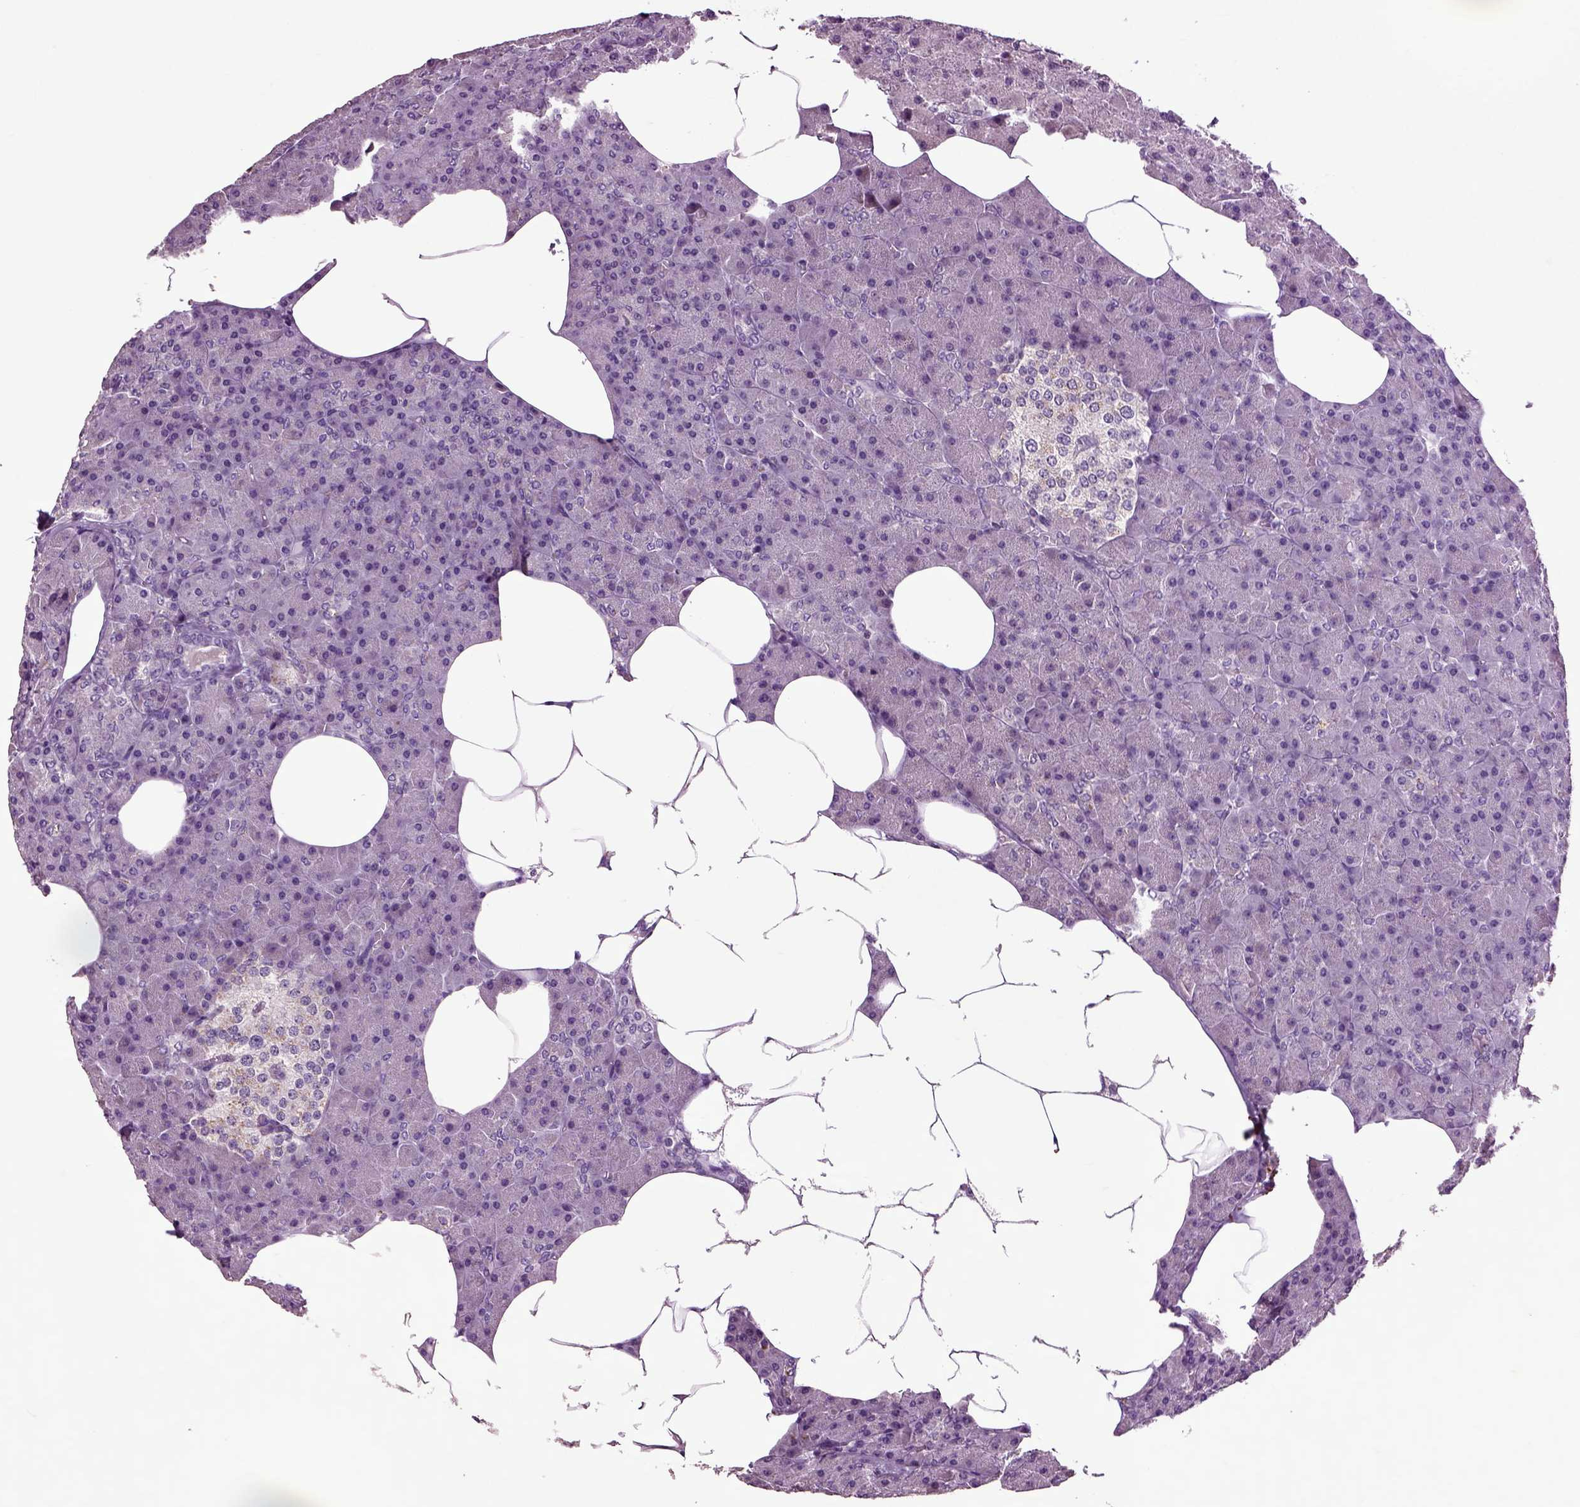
{"staining": {"intensity": "negative", "quantity": "none", "location": "none"}, "tissue": "pancreas", "cell_type": "Exocrine glandular cells", "image_type": "normal", "snomed": [{"axis": "morphology", "description": "Normal tissue, NOS"}, {"axis": "topography", "description": "Pancreas"}], "caption": "This micrograph is of unremarkable pancreas stained with immunohistochemistry (IHC) to label a protein in brown with the nuclei are counter-stained blue. There is no positivity in exocrine glandular cells. (Immunohistochemistry (ihc), brightfield microscopy, high magnification).", "gene": "CRHR1", "patient": {"sex": "female", "age": 45}}